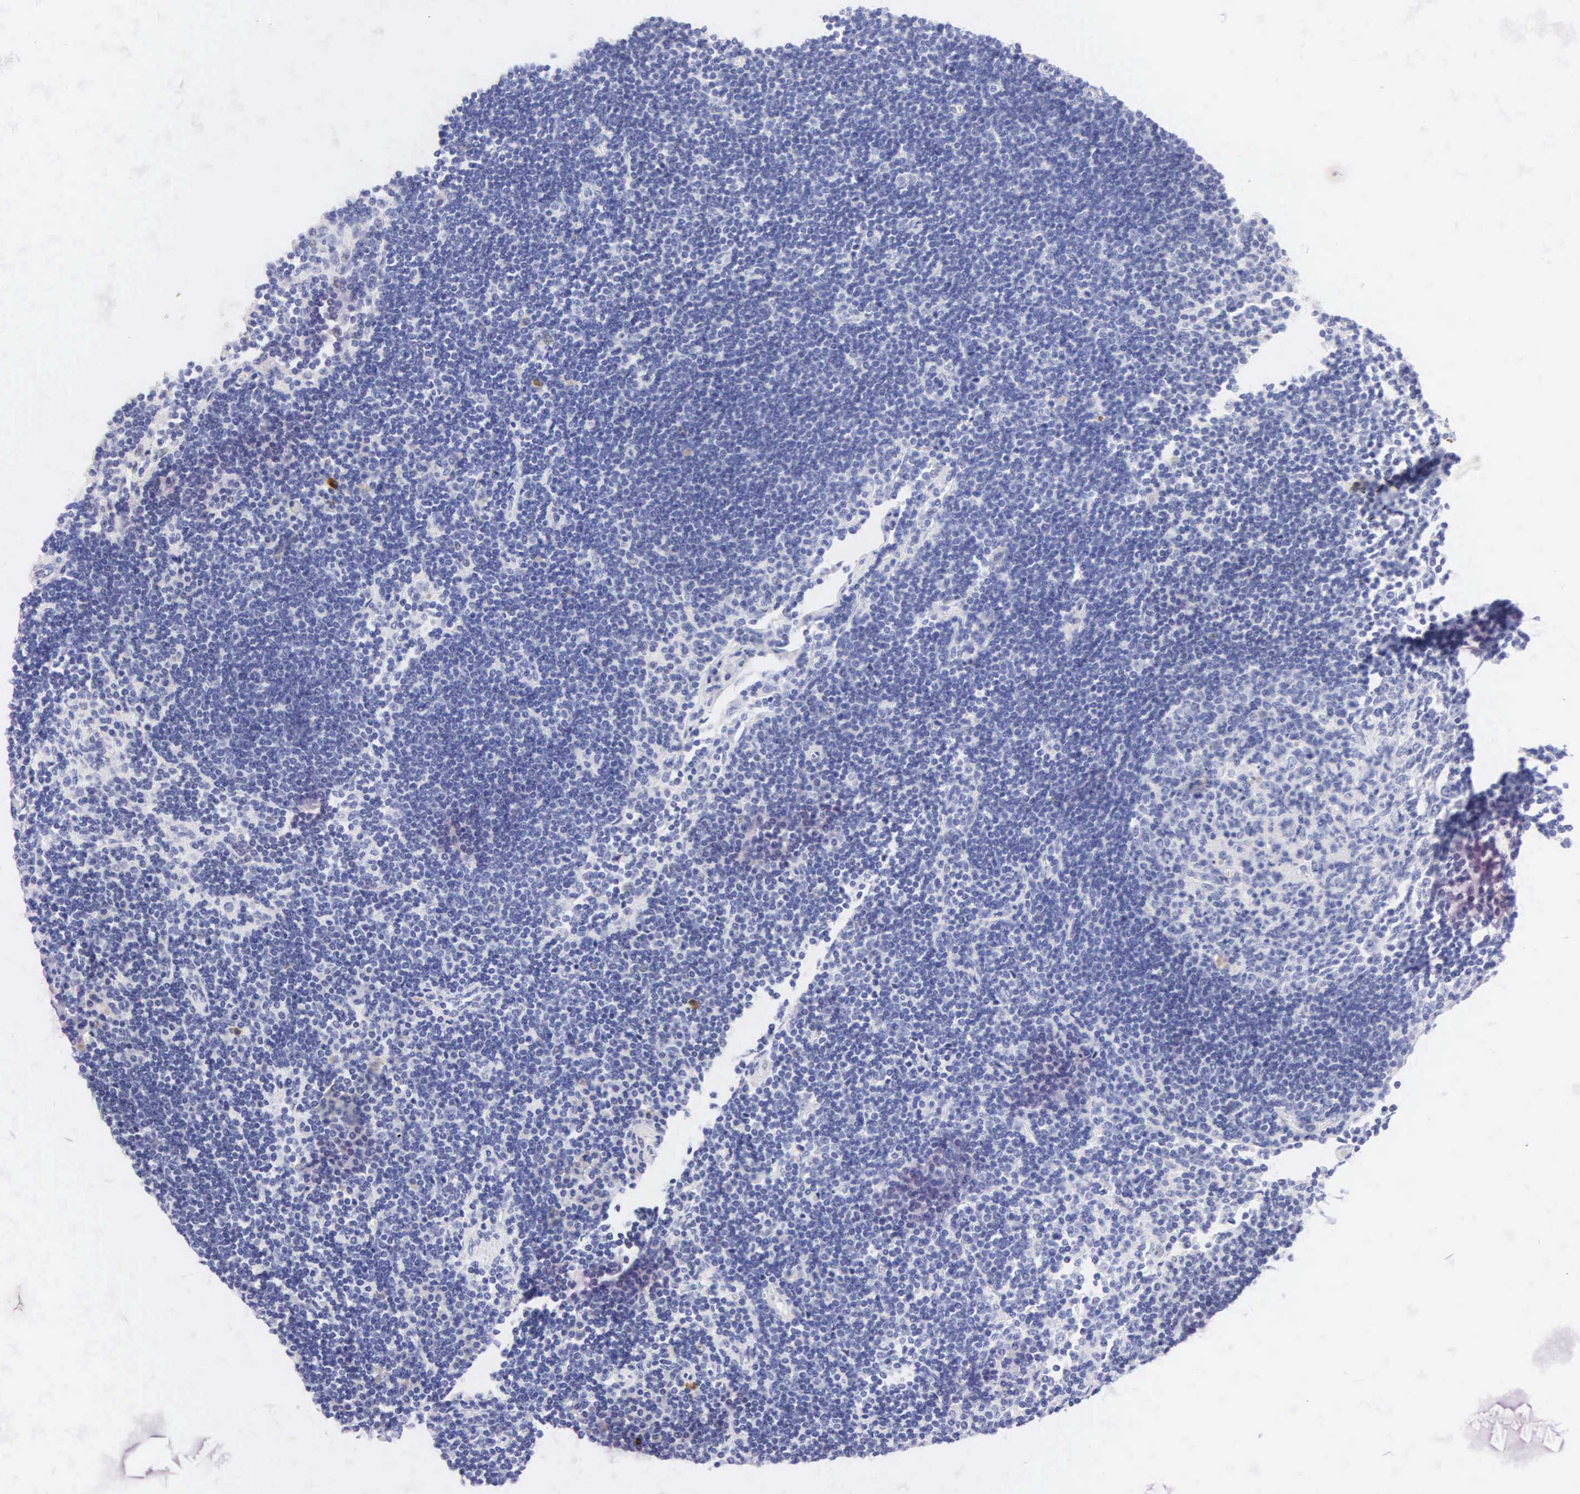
{"staining": {"intensity": "negative", "quantity": "none", "location": "none"}, "tissue": "lymph node", "cell_type": "Germinal center cells", "image_type": "normal", "snomed": [{"axis": "morphology", "description": "Normal tissue, NOS"}, {"axis": "topography", "description": "Lymph node"}], "caption": "Immunohistochemistry of normal human lymph node demonstrates no staining in germinal center cells. The staining was performed using DAB (3,3'-diaminobenzidine) to visualize the protein expression in brown, while the nuclei were stained in blue with hematoxylin (Magnification: 20x).", "gene": "NKX2", "patient": {"sex": "female", "age": 53}}